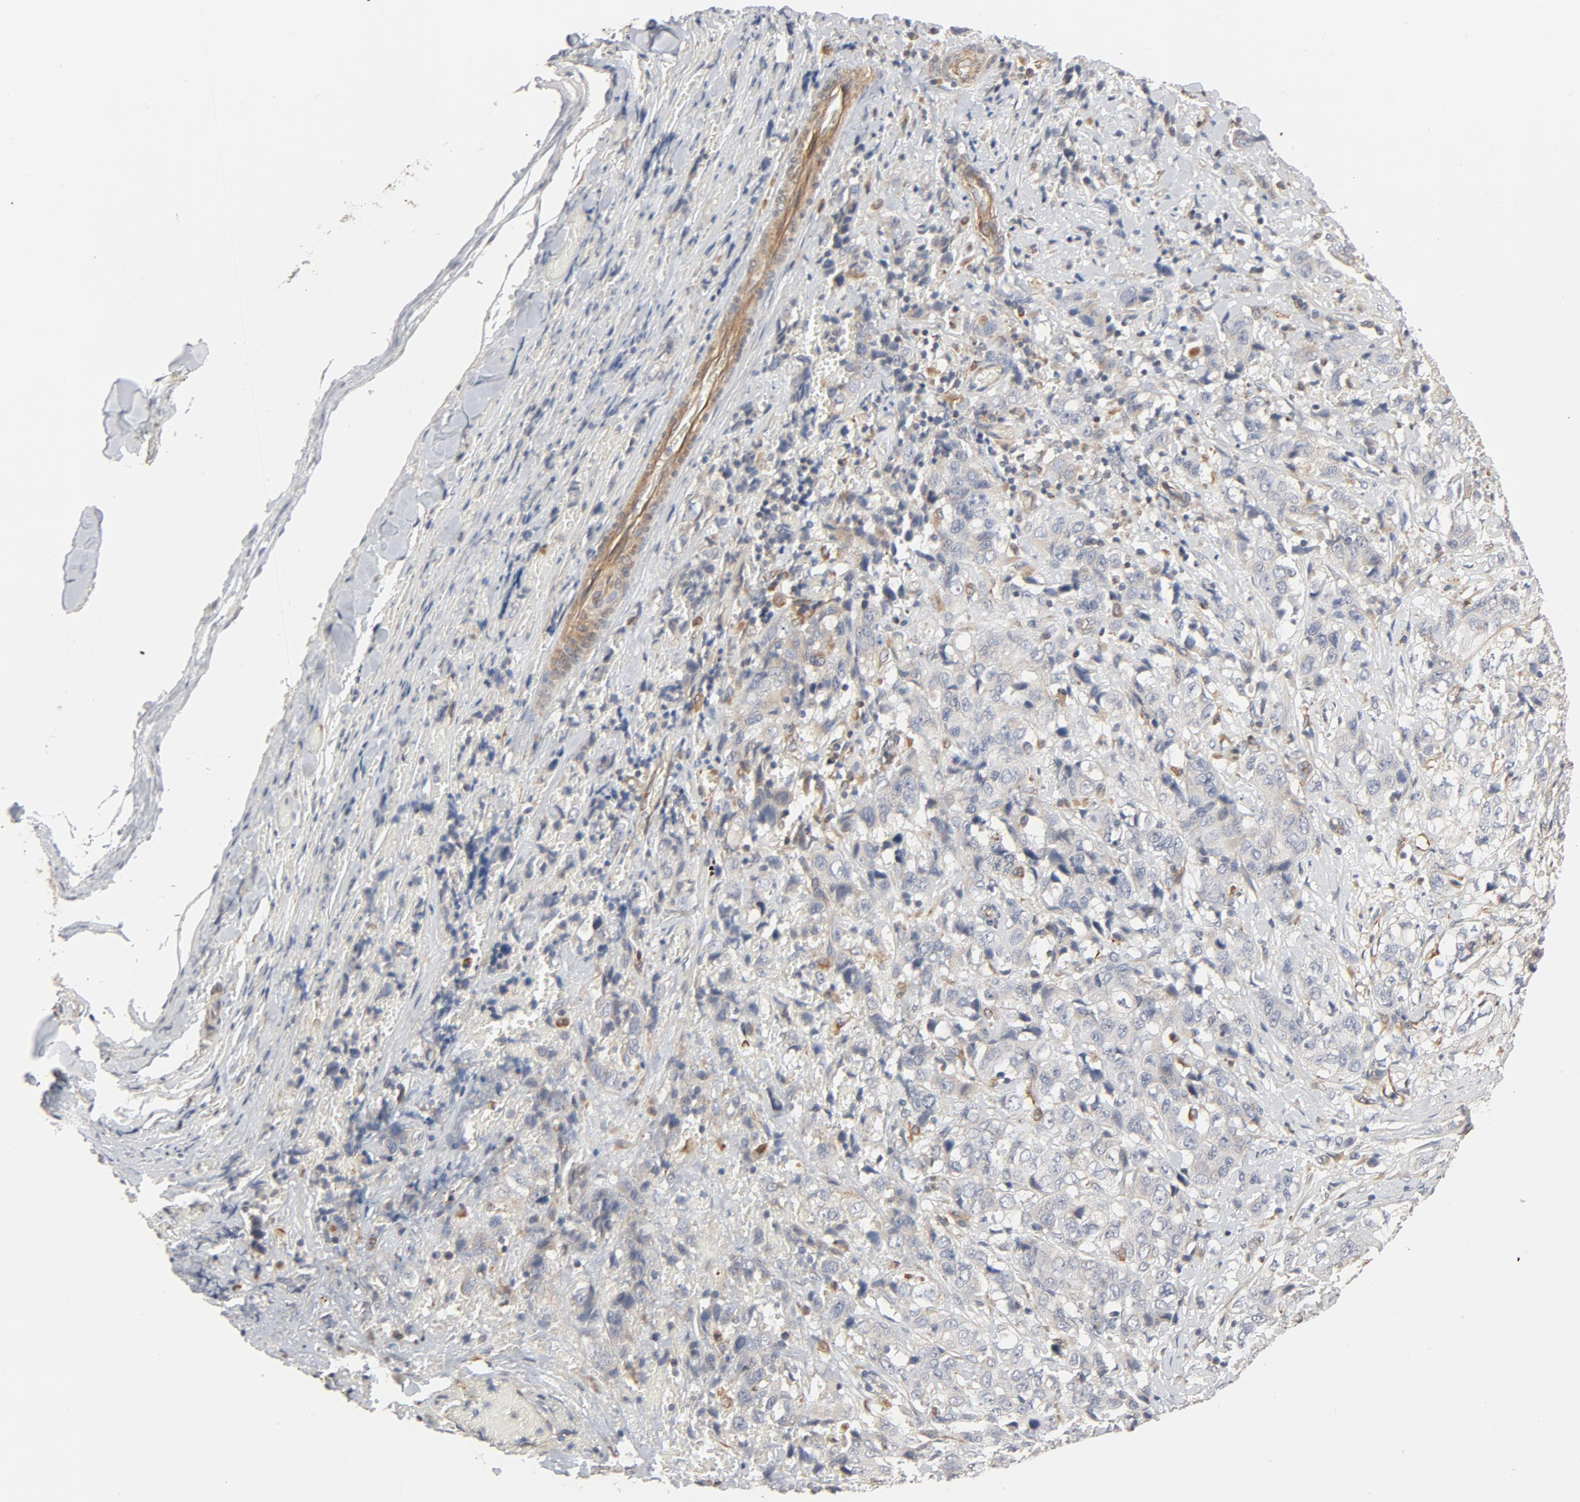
{"staining": {"intensity": "weak", "quantity": "25%-75%", "location": "cytoplasmic/membranous"}, "tissue": "stomach cancer", "cell_type": "Tumor cells", "image_type": "cancer", "snomed": [{"axis": "morphology", "description": "Adenocarcinoma, NOS"}, {"axis": "topography", "description": "Stomach"}], "caption": "An IHC photomicrograph of tumor tissue is shown. Protein staining in brown labels weak cytoplasmic/membranous positivity in stomach adenocarcinoma within tumor cells.", "gene": "TRIOBP", "patient": {"sex": "male", "age": 48}}